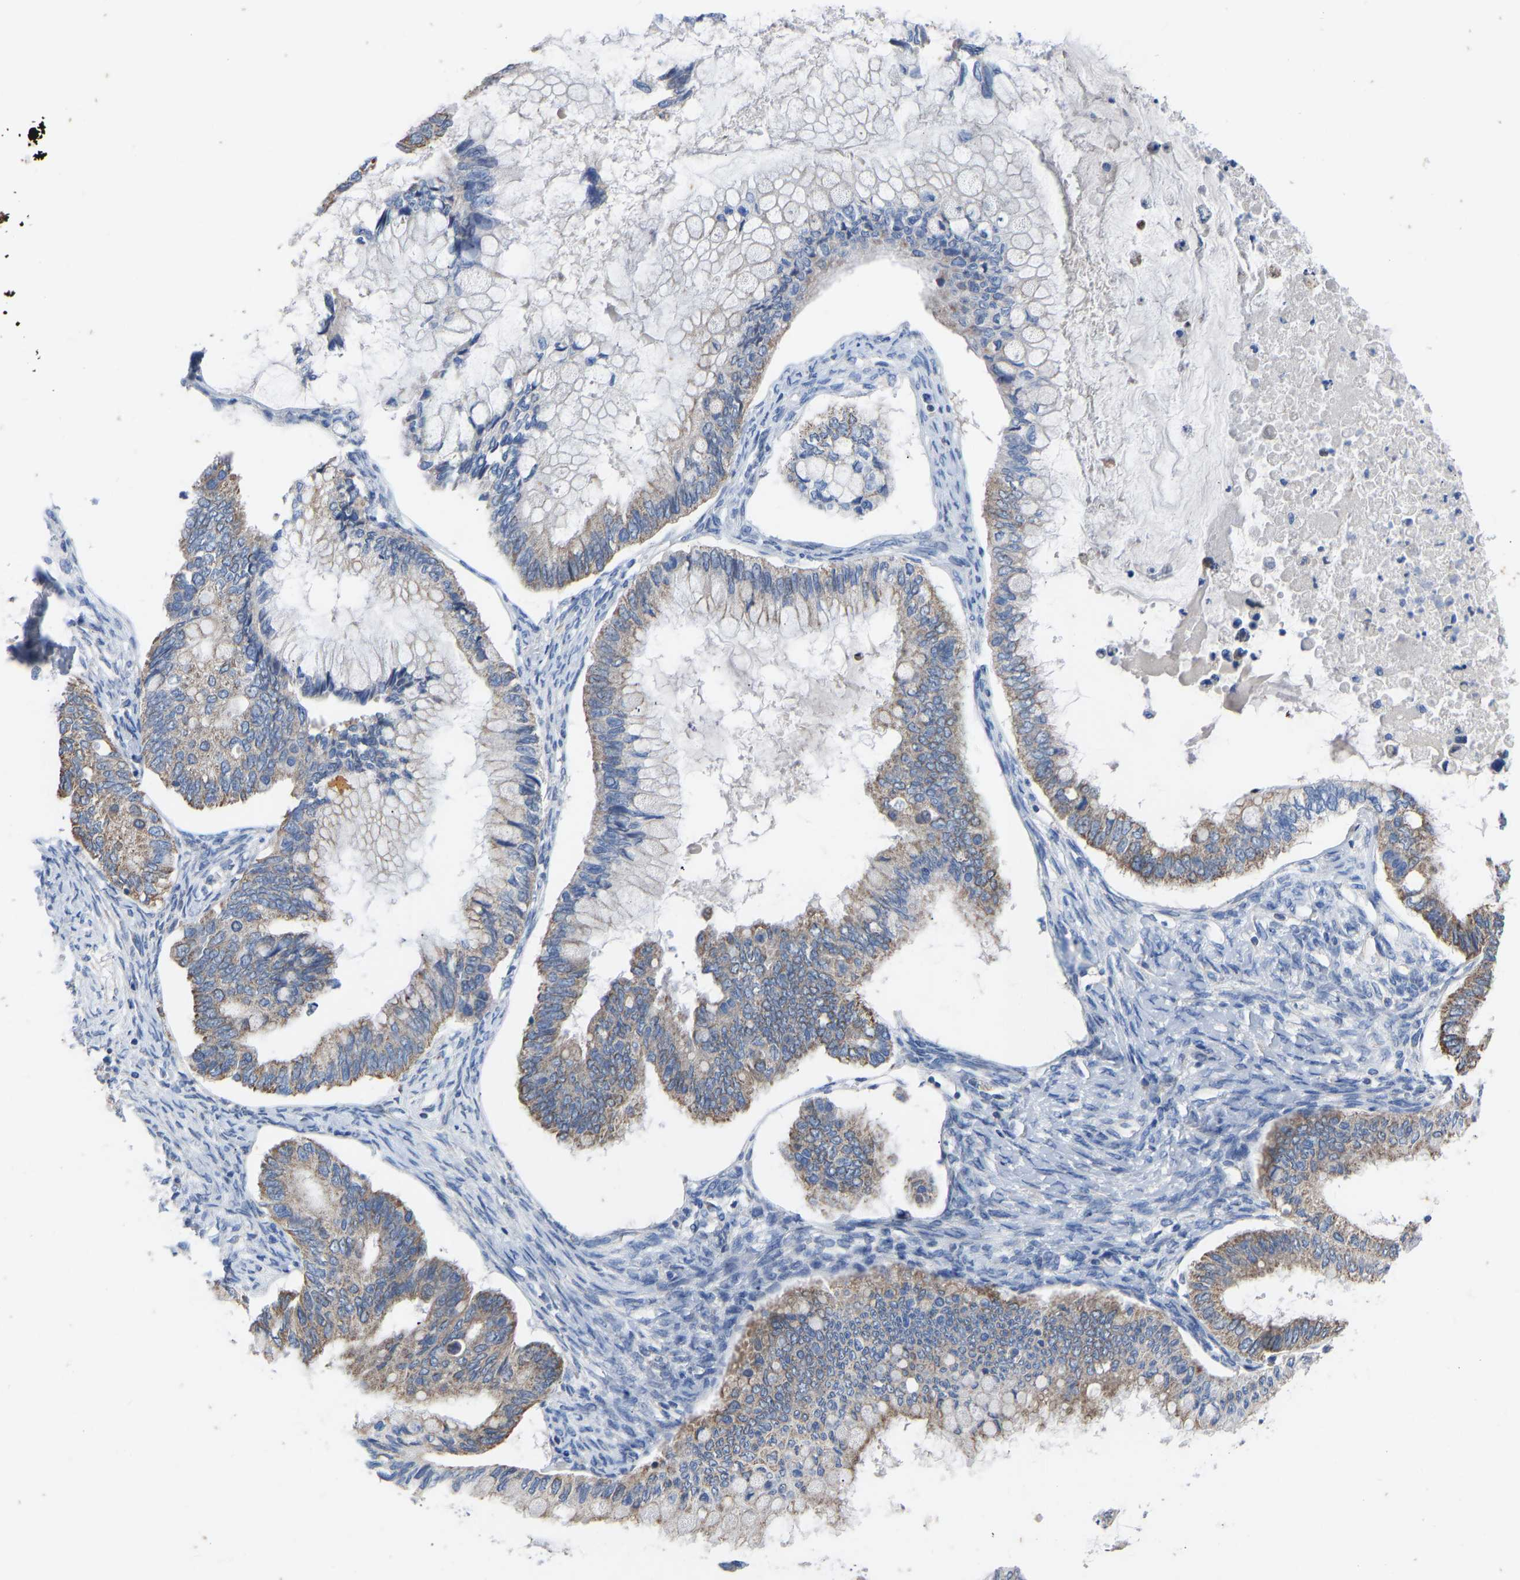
{"staining": {"intensity": "moderate", "quantity": ">75%", "location": "cytoplasmic/membranous"}, "tissue": "ovarian cancer", "cell_type": "Tumor cells", "image_type": "cancer", "snomed": [{"axis": "morphology", "description": "Cystadenocarcinoma, mucinous, NOS"}, {"axis": "topography", "description": "Ovary"}], "caption": "This is an image of immunohistochemistry (IHC) staining of ovarian cancer, which shows moderate positivity in the cytoplasmic/membranous of tumor cells.", "gene": "OLIG2", "patient": {"sex": "female", "age": 80}}